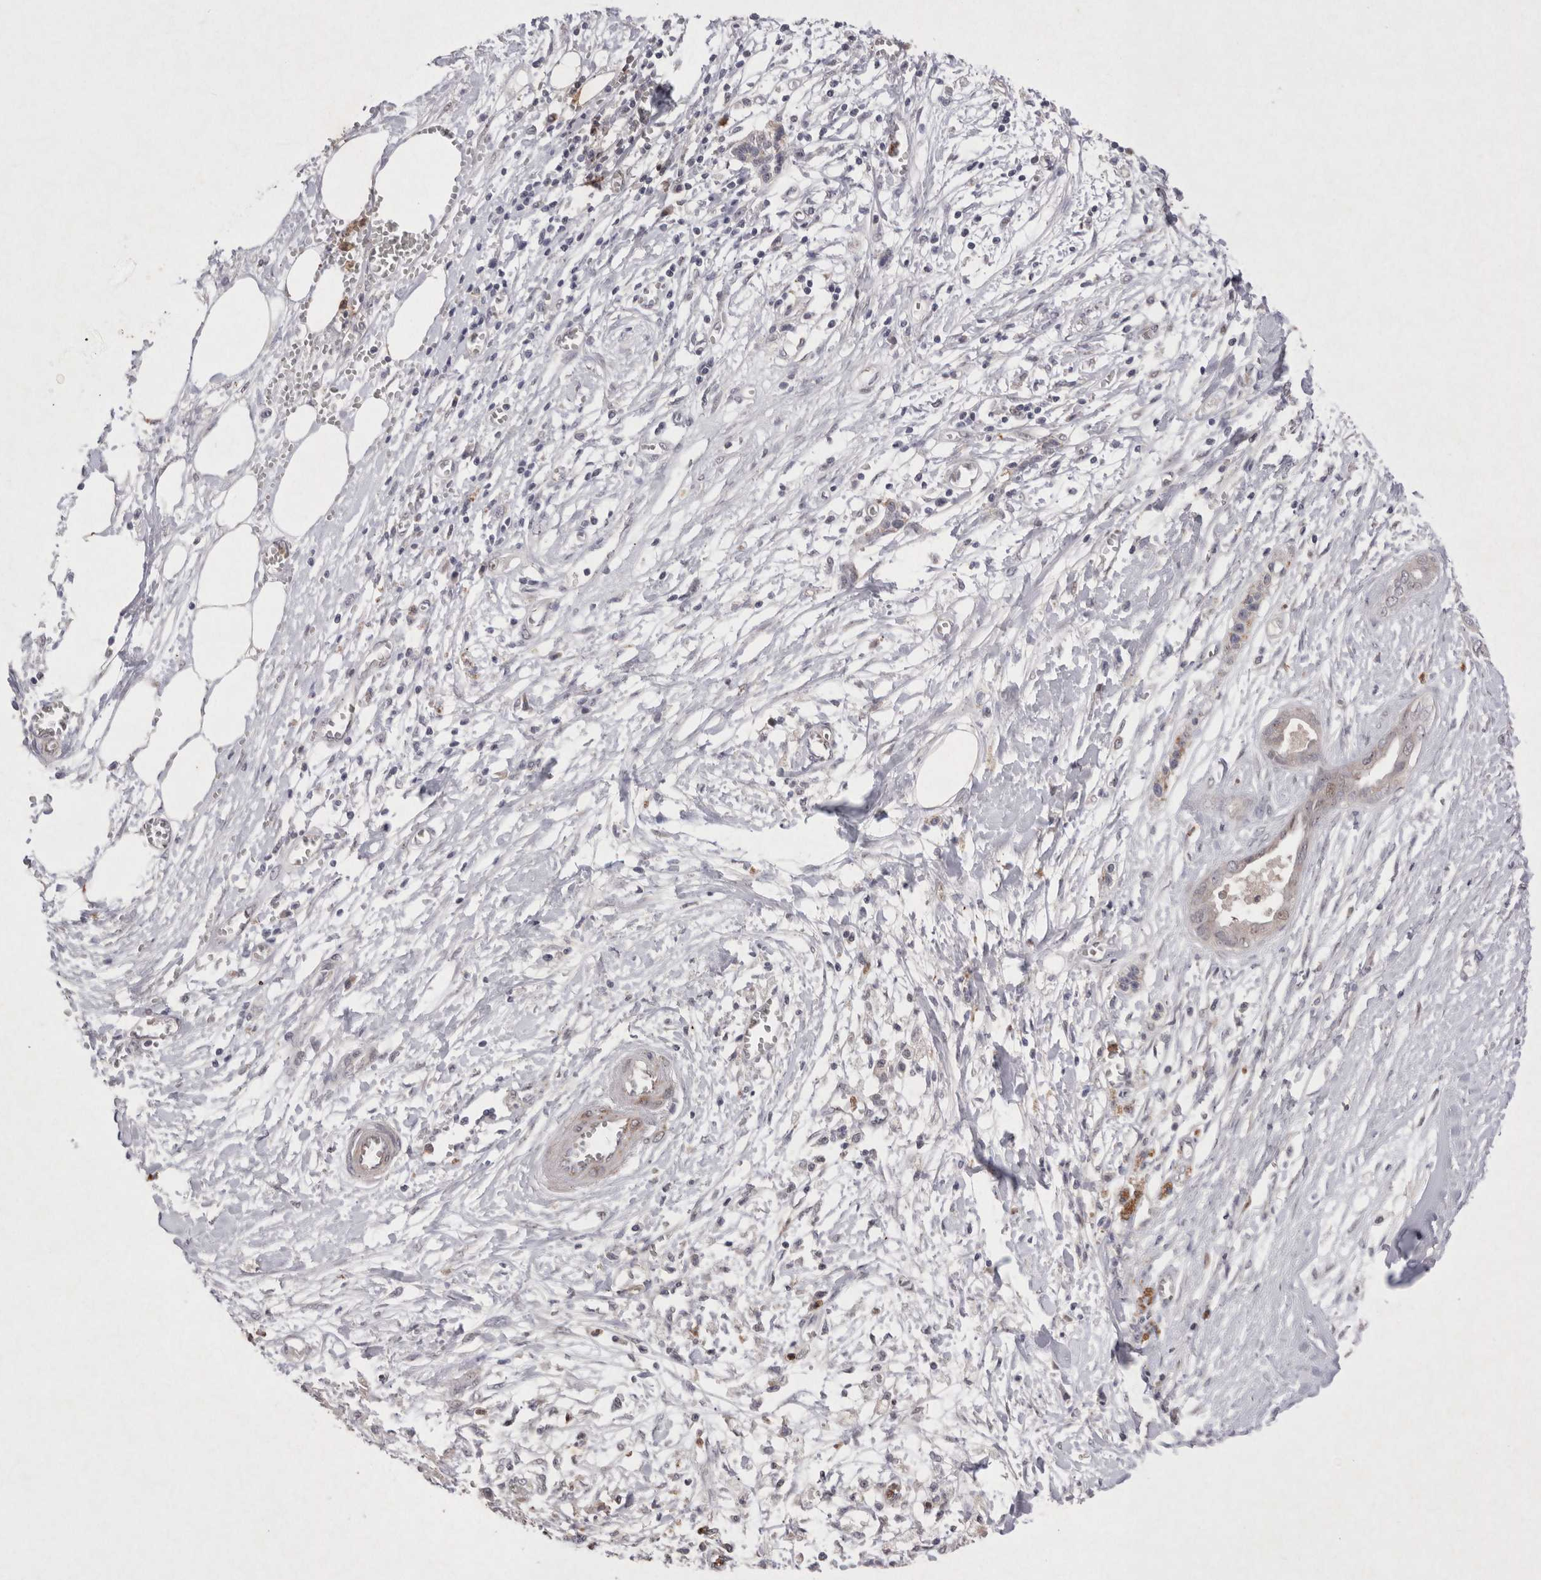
{"staining": {"intensity": "weak", "quantity": "<25%", "location": "nuclear"}, "tissue": "pancreatic cancer", "cell_type": "Tumor cells", "image_type": "cancer", "snomed": [{"axis": "morphology", "description": "Adenocarcinoma, NOS"}, {"axis": "topography", "description": "Pancreas"}], "caption": "Tumor cells are negative for protein expression in human pancreatic cancer. (DAB (3,3'-diaminobenzidine) IHC, high magnification).", "gene": "STK11", "patient": {"sex": "male", "age": 56}}